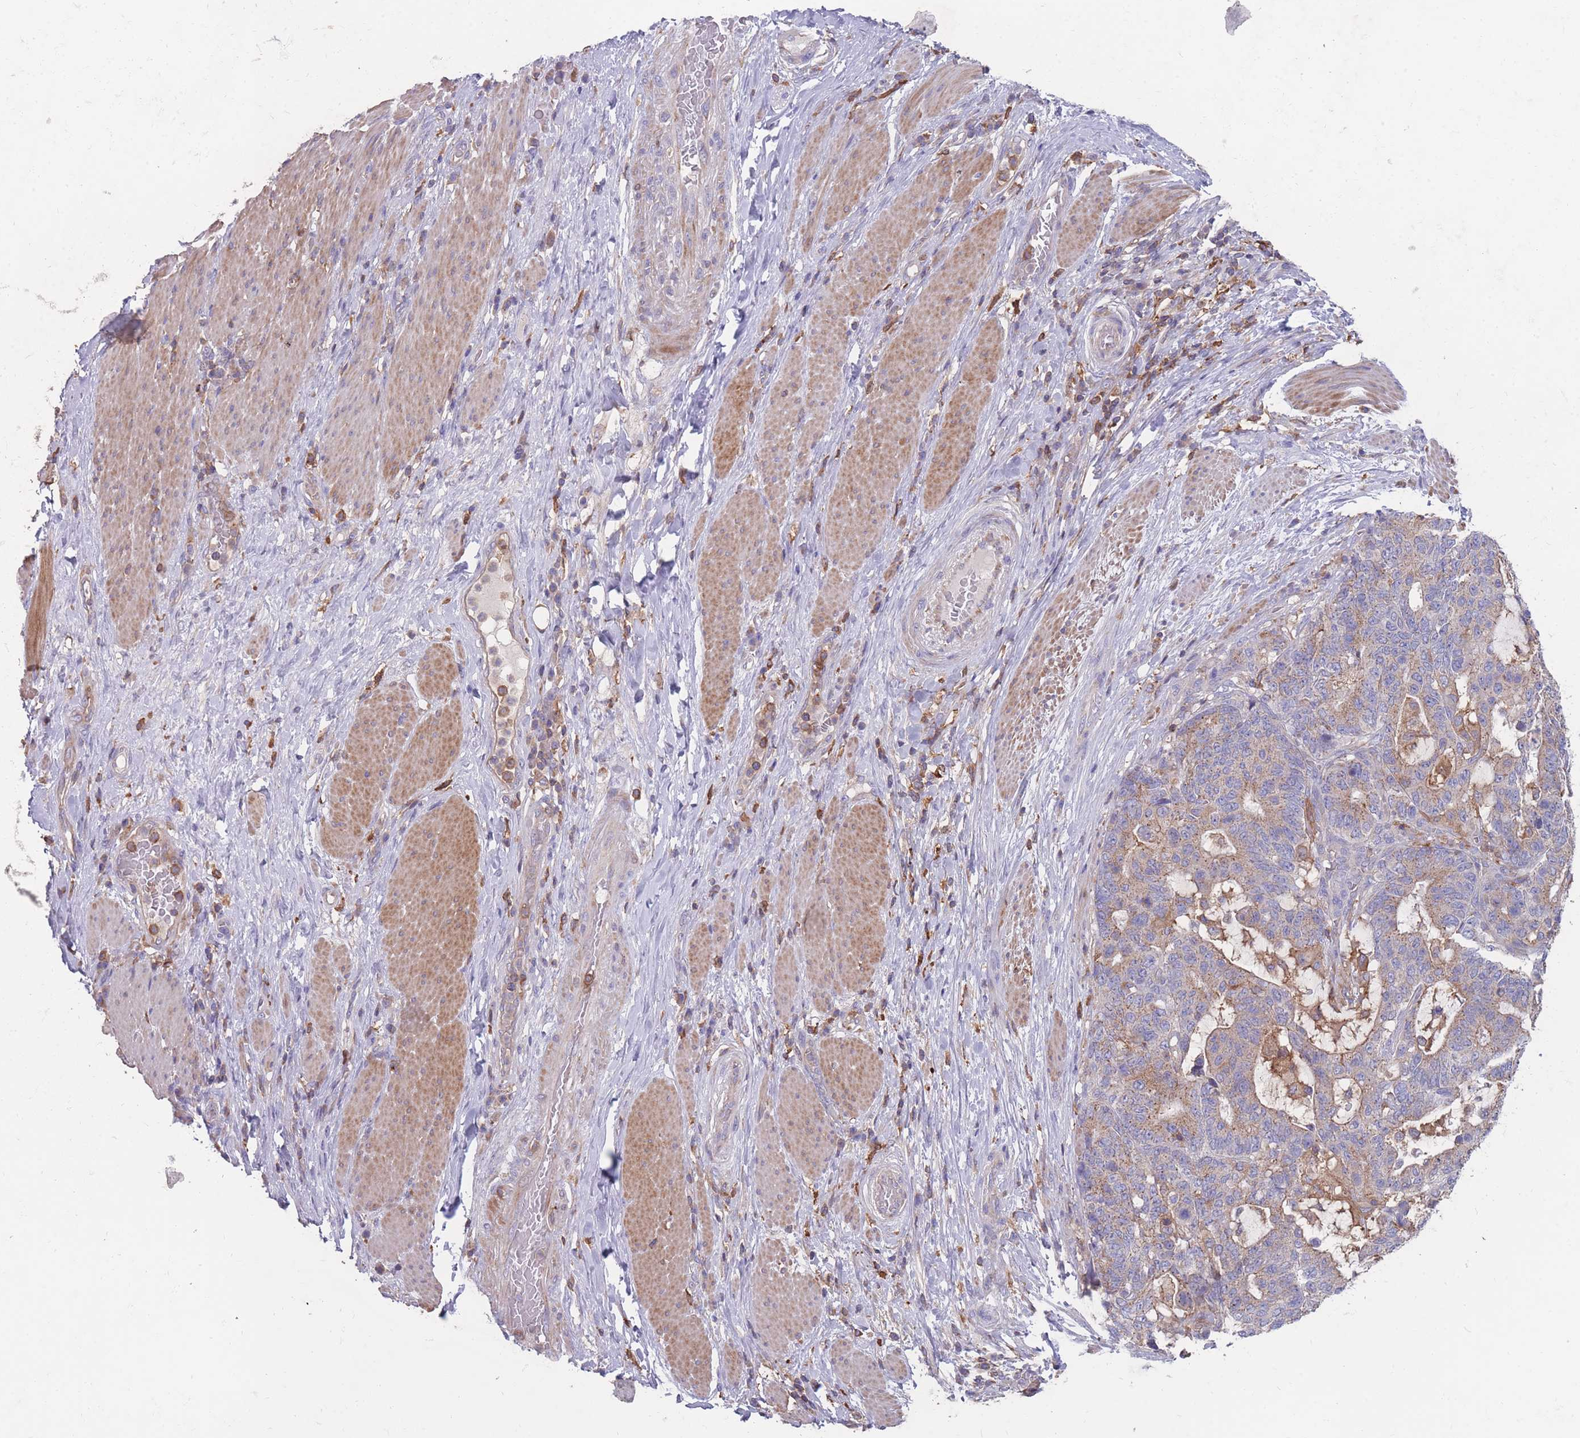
{"staining": {"intensity": "weak", "quantity": "25%-75%", "location": "cytoplasmic/membranous"}, "tissue": "stomach cancer", "cell_type": "Tumor cells", "image_type": "cancer", "snomed": [{"axis": "morphology", "description": "Normal tissue, NOS"}, {"axis": "morphology", "description": "Adenocarcinoma, NOS"}, {"axis": "topography", "description": "Stomach"}], "caption": "High-power microscopy captured an IHC image of adenocarcinoma (stomach), revealing weak cytoplasmic/membranous expression in approximately 25%-75% of tumor cells.", "gene": "CD33", "patient": {"sex": "female", "age": 64}}